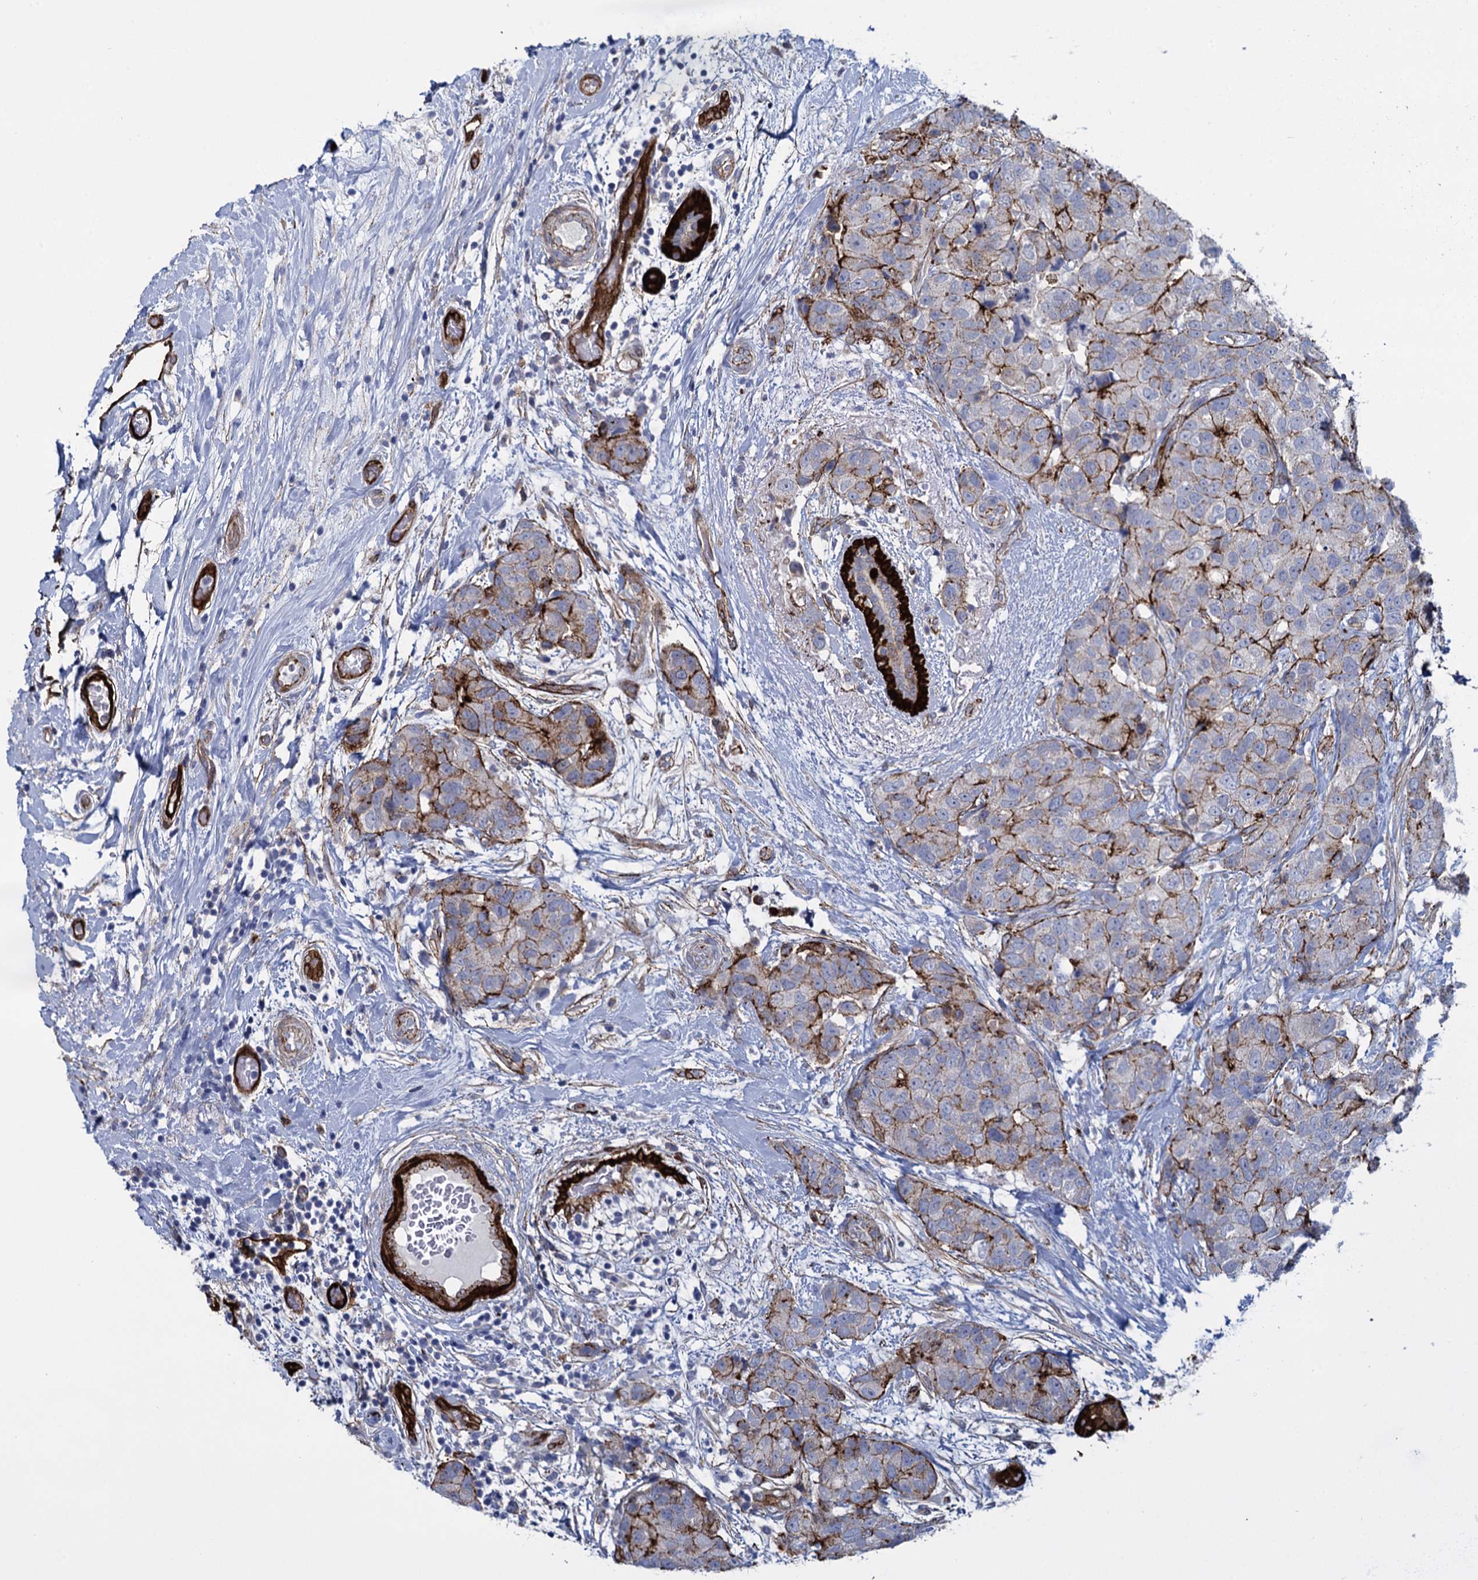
{"staining": {"intensity": "moderate", "quantity": "25%-75%", "location": "cytoplasmic/membranous"}, "tissue": "breast cancer", "cell_type": "Tumor cells", "image_type": "cancer", "snomed": [{"axis": "morphology", "description": "Duct carcinoma"}, {"axis": "topography", "description": "Breast"}], "caption": "Breast cancer (infiltrating ductal carcinoma) stained with DAB immunohistochemistry demonstrates medium levels of moderate cytoplasmic/membranous staining in about 25%-75% of tumor cells. (DAB (3,3'-diaminobenzidine) = brown stain, brightfield microscopy at high magnification).", "gene": "SNCG", "patient": {"sex": "female", "age": 62}}